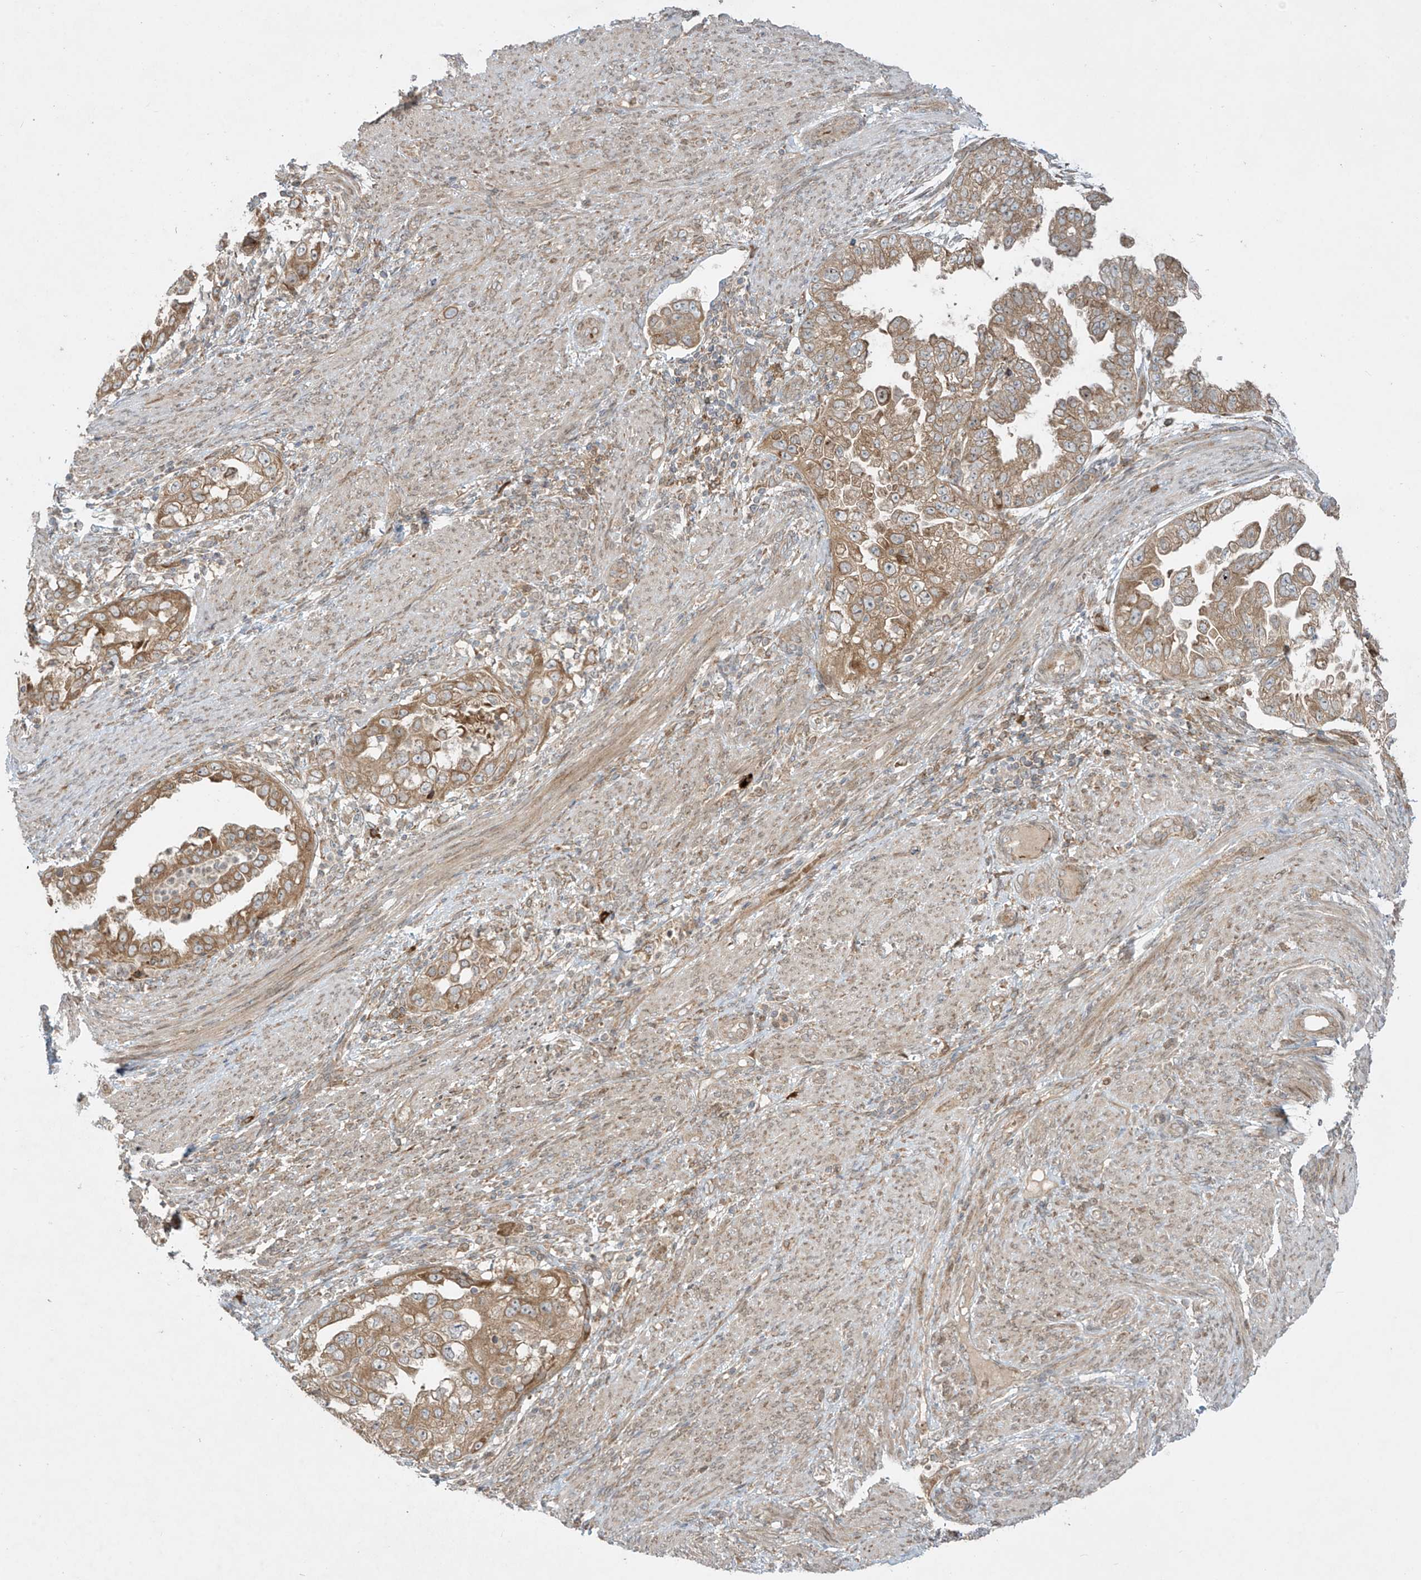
{"staining": {"intensity": "moderate", "quantity": ">75%", "location": "cytoplasmic/membranous"}, "tissue": "endometrial cancer", "cell_type": "Tumor cells", "image_type": "cancer", "snomed": [{"axis": "morphology", "description": "Adenocarcinoma, NOS"}, {"axis": "topography", "description": "Endometrium"}], "caption": "There is medium levels of moderate cytoplasmic/membranous expression in tumor cells of endometrial cancer (adenocarcinoma), as demonstrated by immunohistochemical staining (brown color).", "gene": "PPAT", "patient": {"sex": "female", "age": 85}}